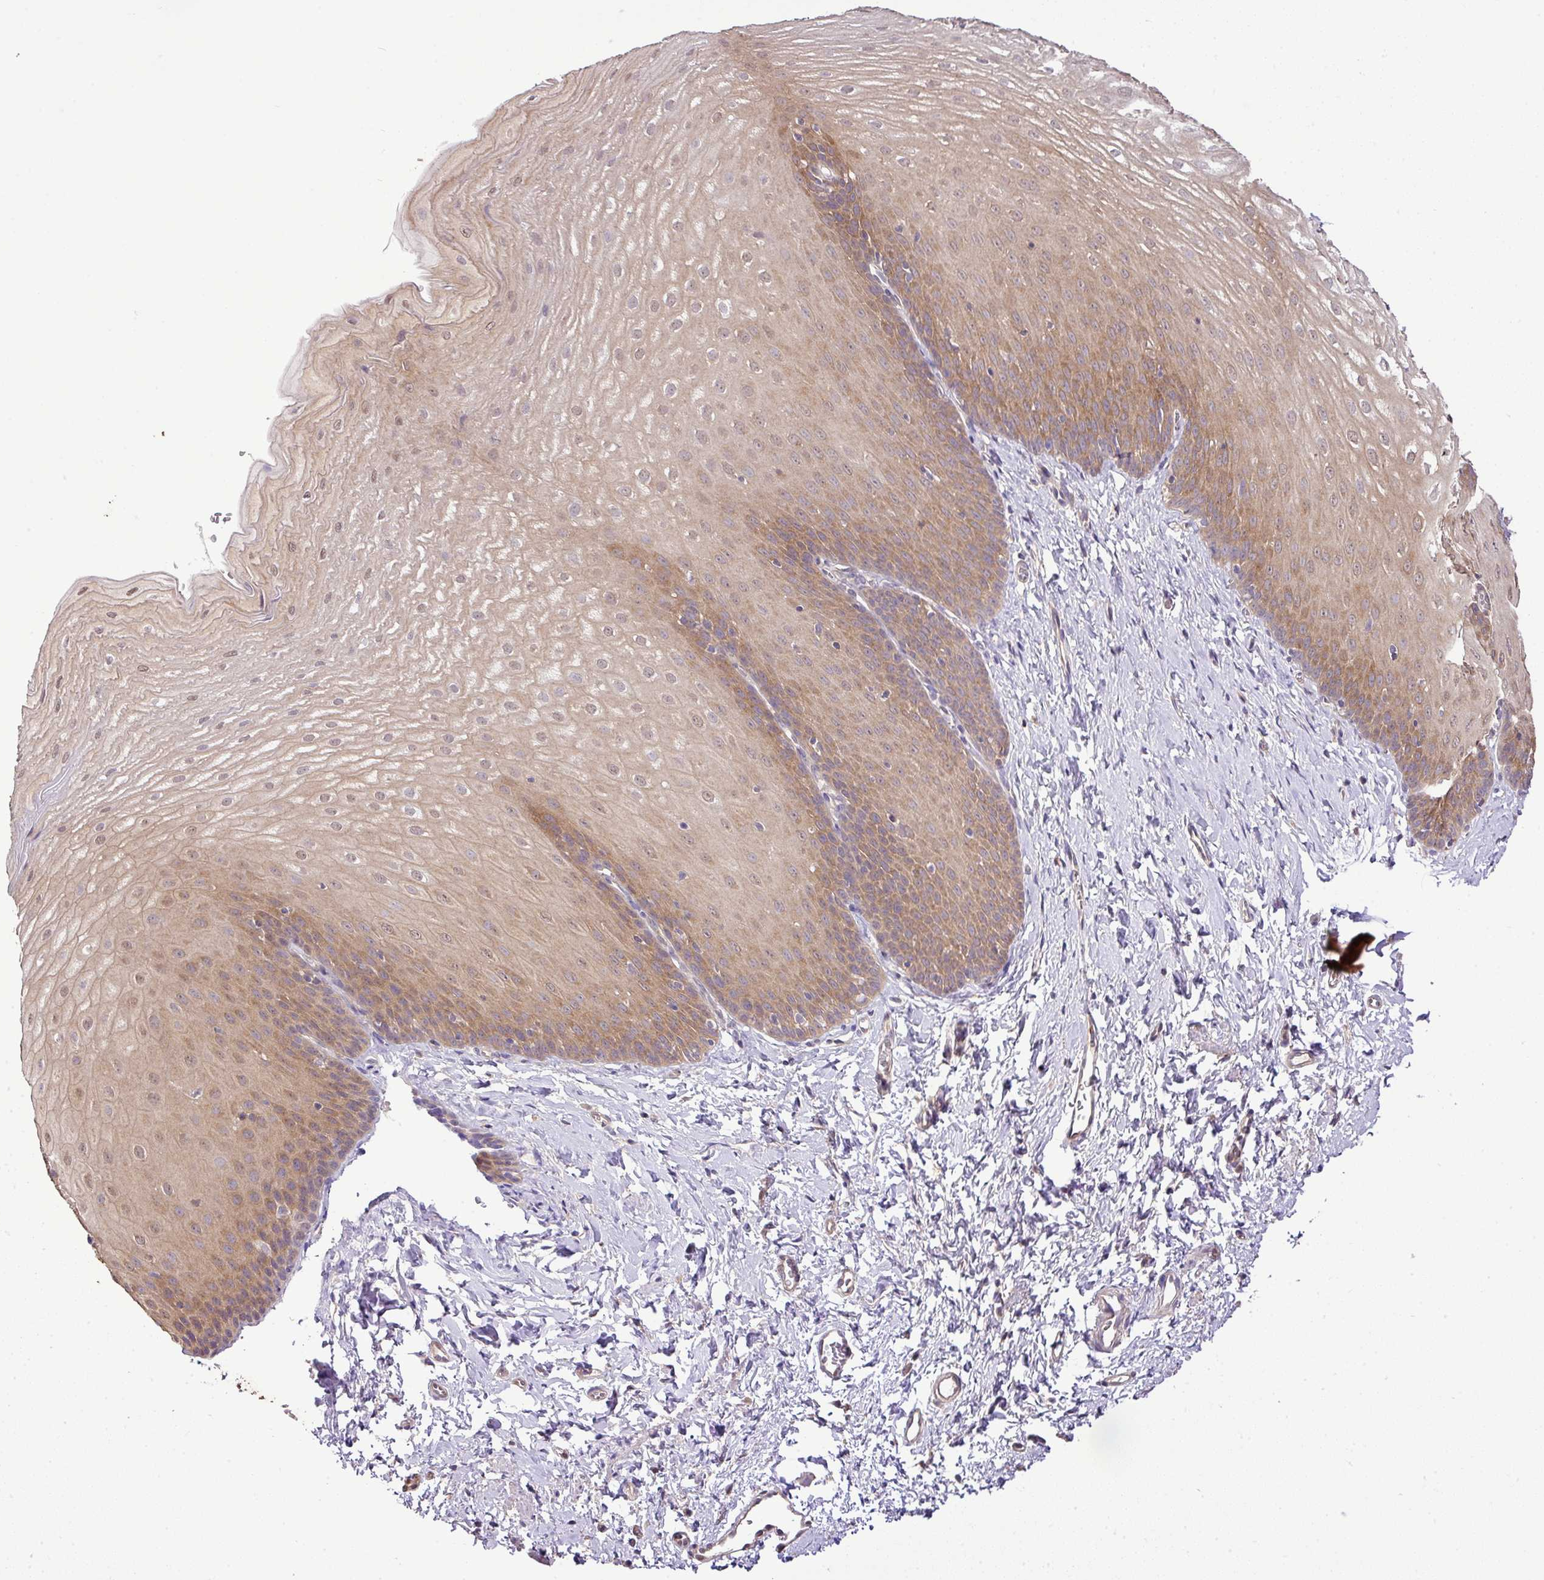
{"staining": {"intensity": "strong", "quantity": "25%-75%", "location": "cytoplasmic/membranous"}, "tissue": "esophagus", "cell_type": "Squamous epithelial cells", "image_type": "normal", "snomed": [{"axis": "morphology", "description": "Normal tissue, NOS"}, {"axis": "topography", "description": "Esophagus"}], "caption": "Normal esophagus exhibits strong cytoplasmic/membranous positivity in approximately 25%-75% of squamous epithelial cells (DAB IHC, brown staining for protein, blue staining for nuclei)..", "gene": "TMEM107", "patient": {"sex": "male", "age": 70}}